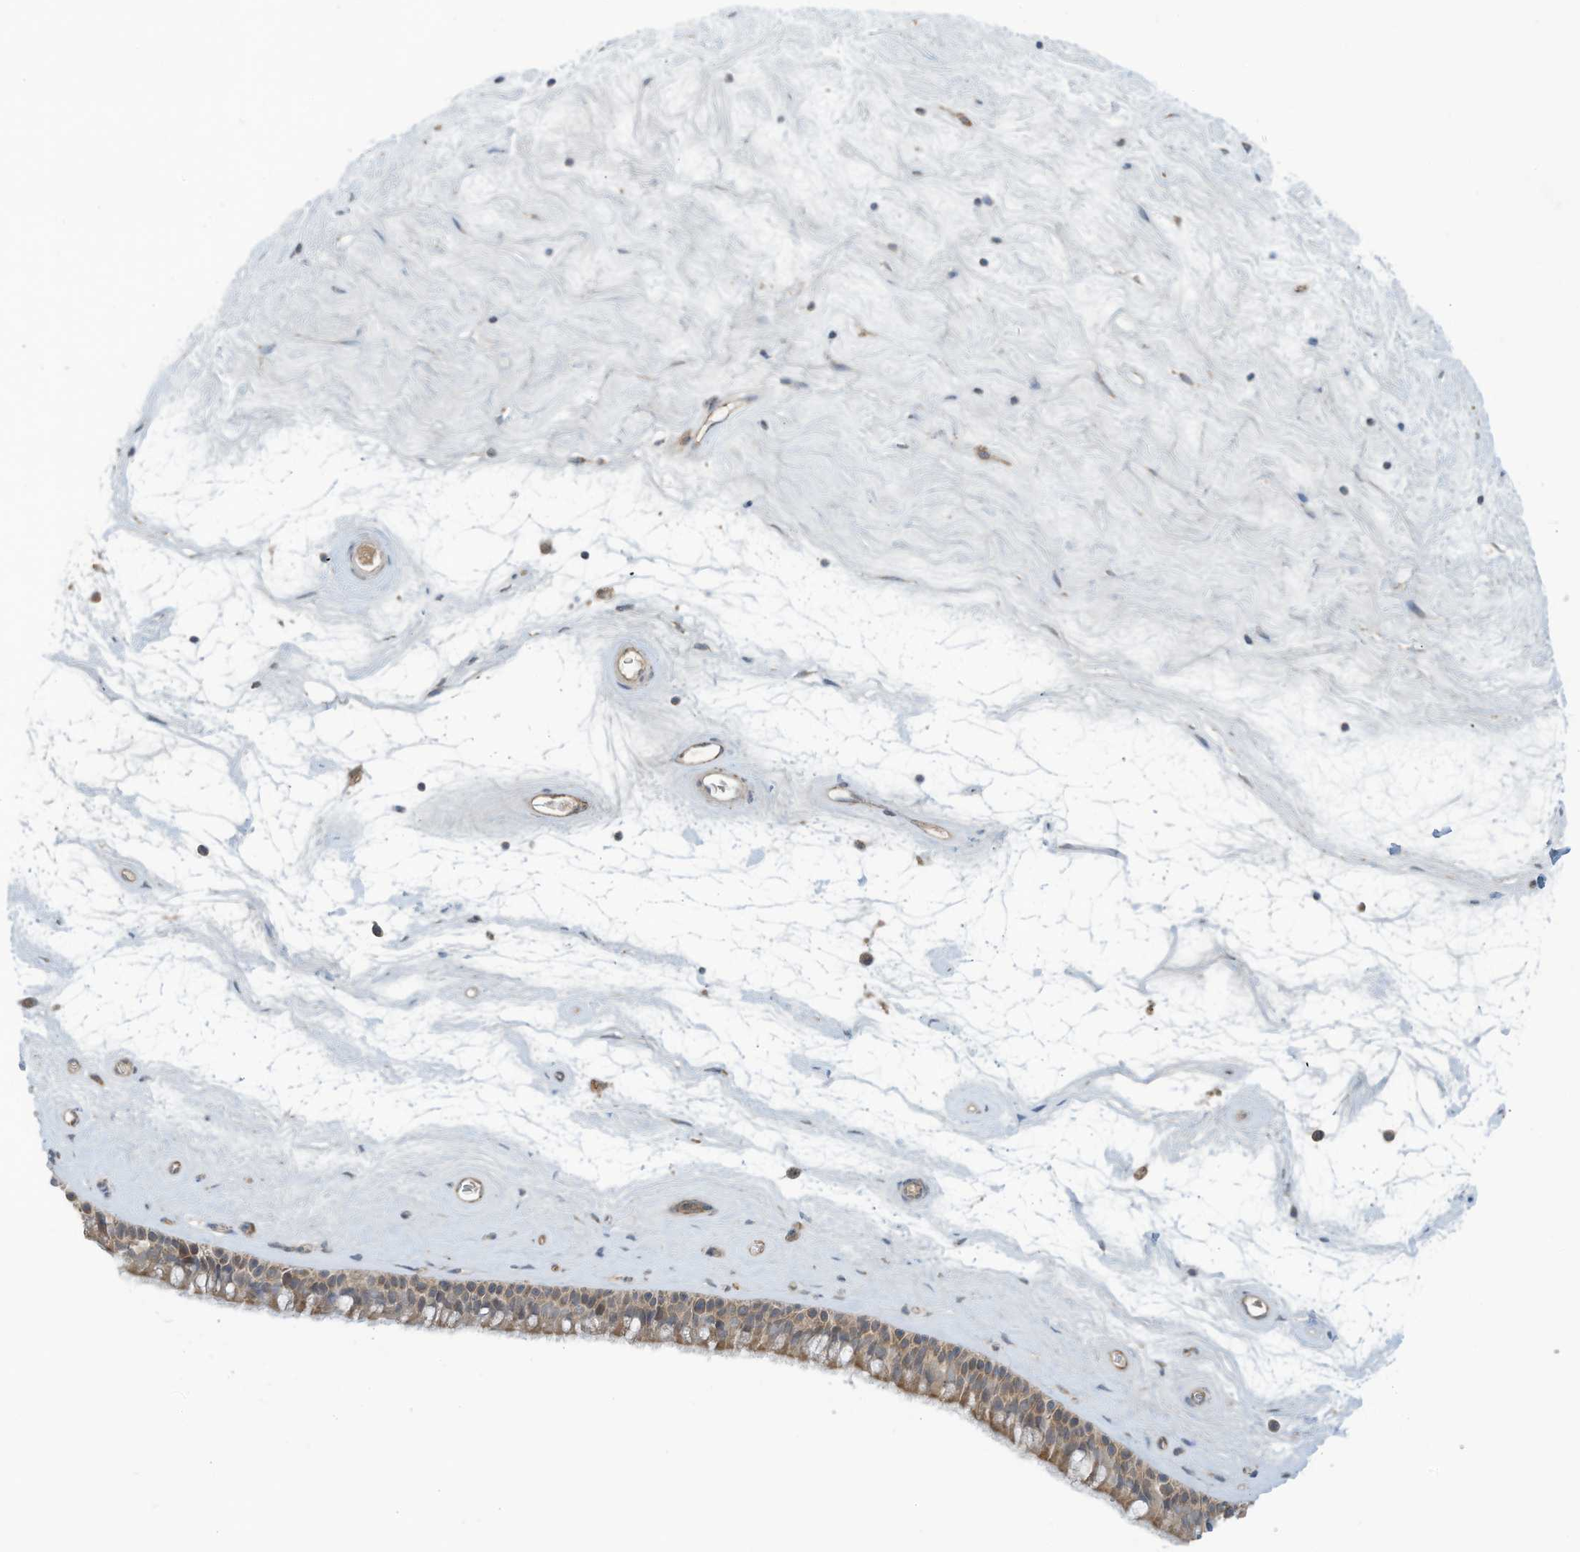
{"staining": {"intensity": "moderate", "quantity": "25%-75%", "location": "cytoplasmic/membranous"}, "tissue": "nasopharynx", "cell_type": "Respiratory epithelial cells", "image_type": "normal", "snomed": [{"axis": "morphology", "description": "Normal tissue, NOS"}, {"axis": "topography", "description": "Nasopharynx"}], "caption": "This is a micrograph of immunohistochemistry staining of unremarkable nasopharynx, which shows moderate expression in the cytoplasmic/membranous of respiratory epithelial cells.", "gene": "SCGB1D2", "patient": {"sex": "male", "age": 64}}